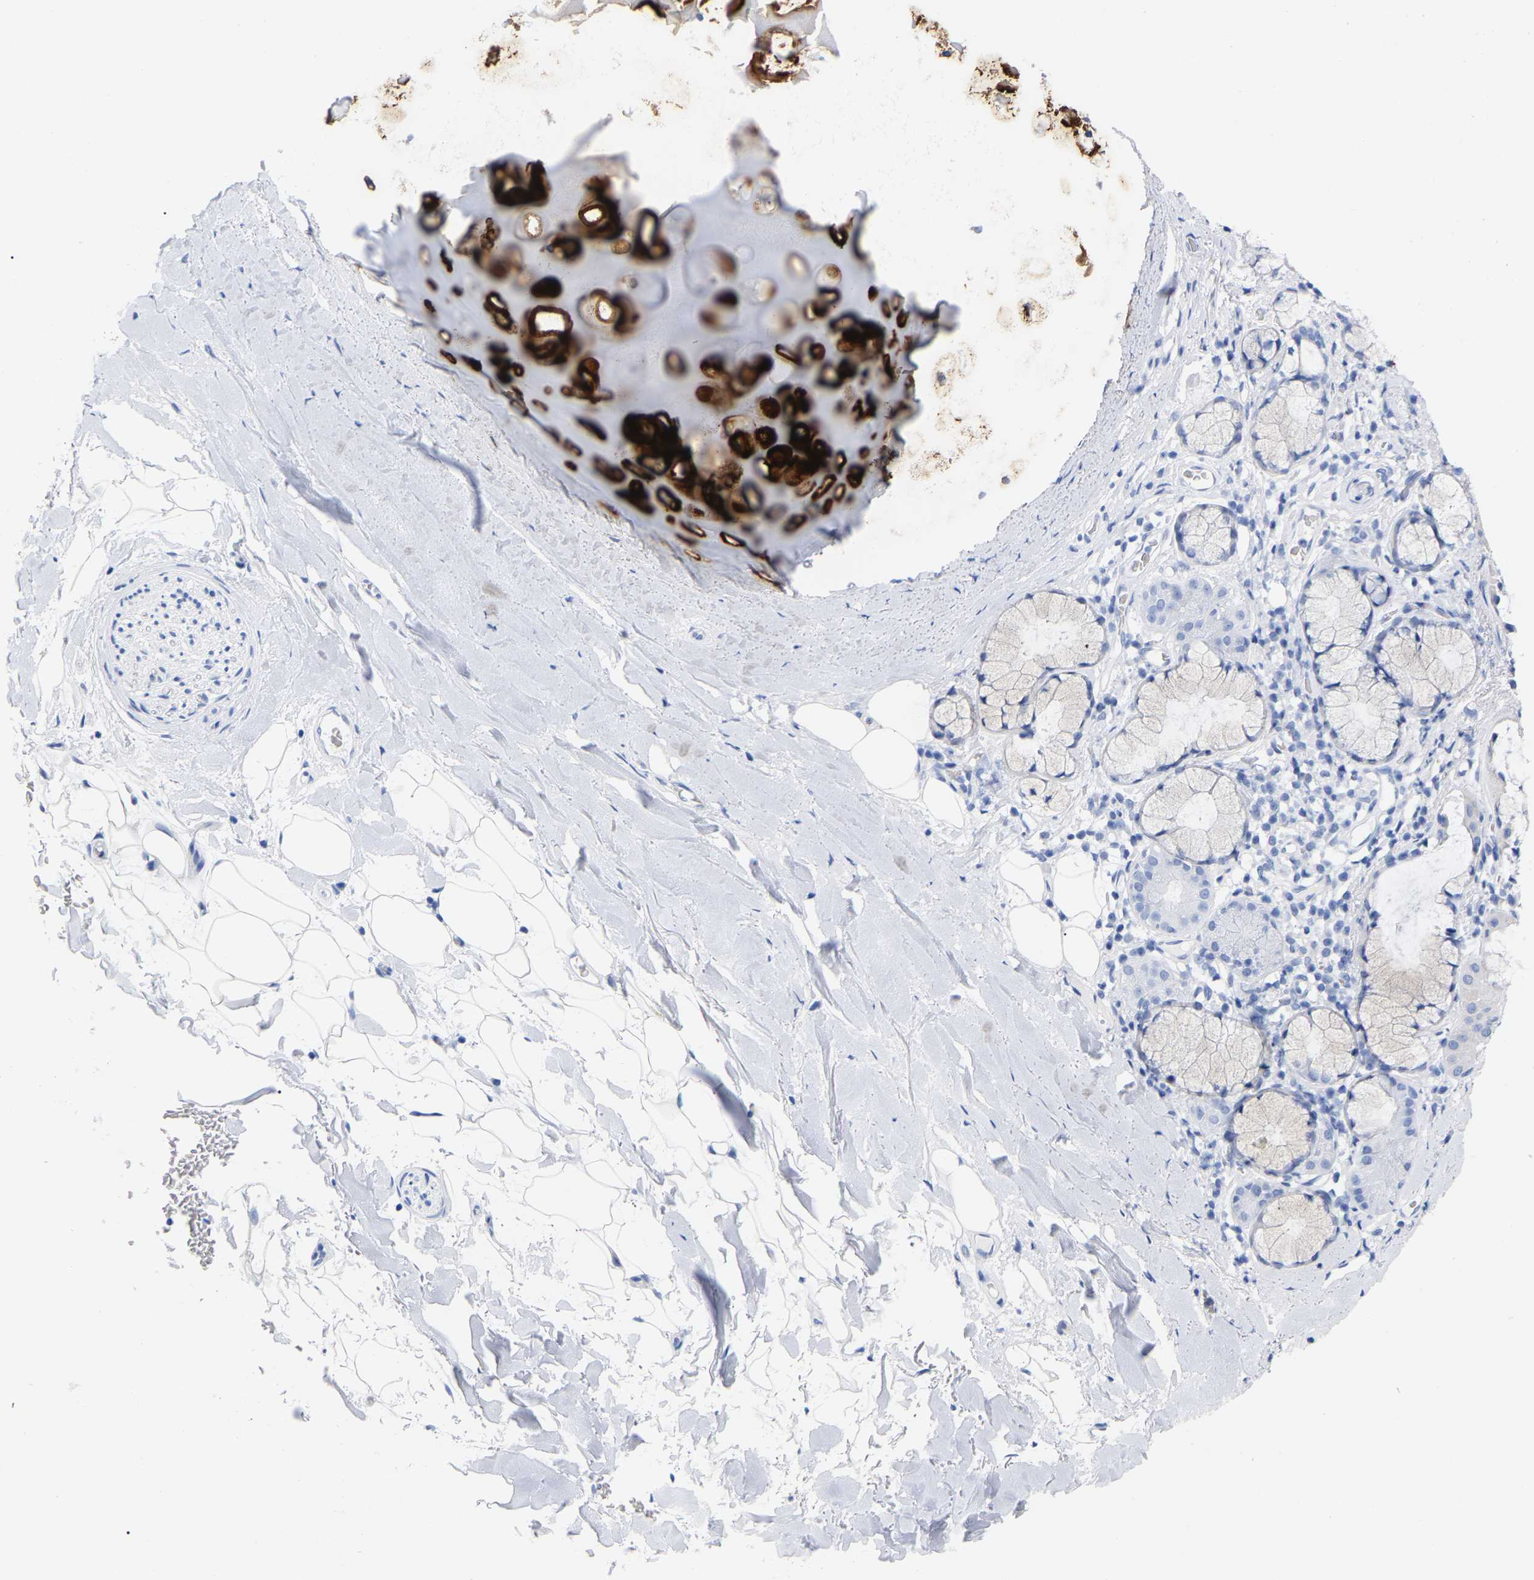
{"staining": {"intensity": "negative", "quantity": "none", "location": "none"}, "tissue": "bronchus", "cell_type": "Respiratory epithelial cells", "image_type": "normal", "snomed": [{"axis": "morphology", "description": "Normal tissue, NOS"}, {"axis": "morphology", "description": "Inflammation, NOS"}, {"axis": "topography", "description": "Cartilage tissue"}, {"axis": "topography", "description": "Bronchus"}], "caption": "Immunohistochemistry image of unremarkable human bronchus stained for a protein (brown), which exhibits no staining in respiratory epithelial cells.", "gene": "HAPLN1", "patient": {"sex": "male", "age": 77}}